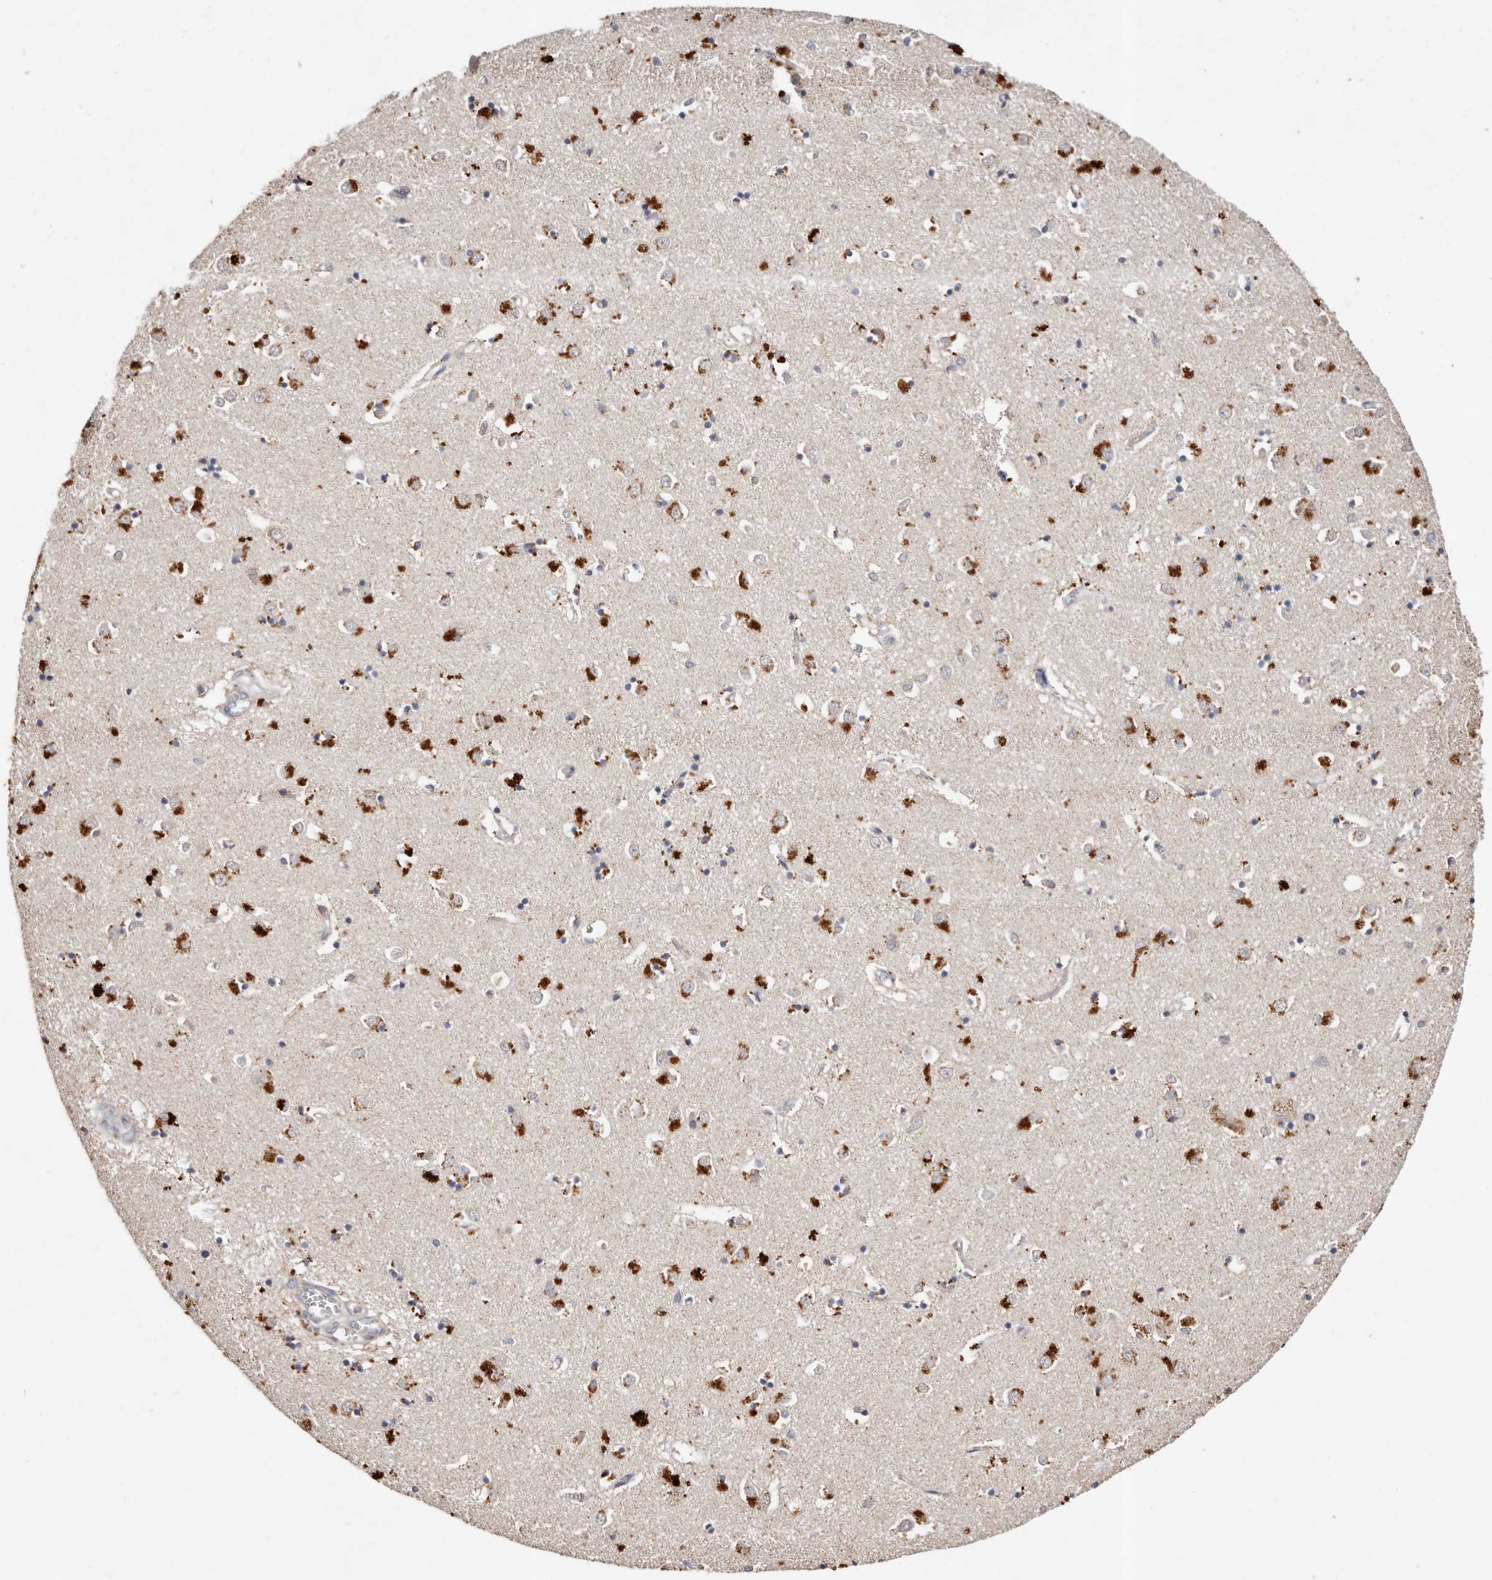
{"staining": {"intensity": "moderate", "quantity": "<25%", "location": "cytoplasmic/membranous"}, "tissue": "caudate", "cell_type": "Glial cells", "image_type": "normal", "snomed": [{"axis": "morphology", "description": "Normal tissue, NOS"}, {"axis": "topography", "description": "Lateral ventricle wall"}], "caption": "Moderate cytoplasmic/membranous protein staining is present in about <25% of glial cells in caudate. (DAB (3,3'-diaminobenzidine) IHC with brightfield microscopy, high magnification).", "gene": "THBS3", "patient": {"sex": "male", "age": 70}}